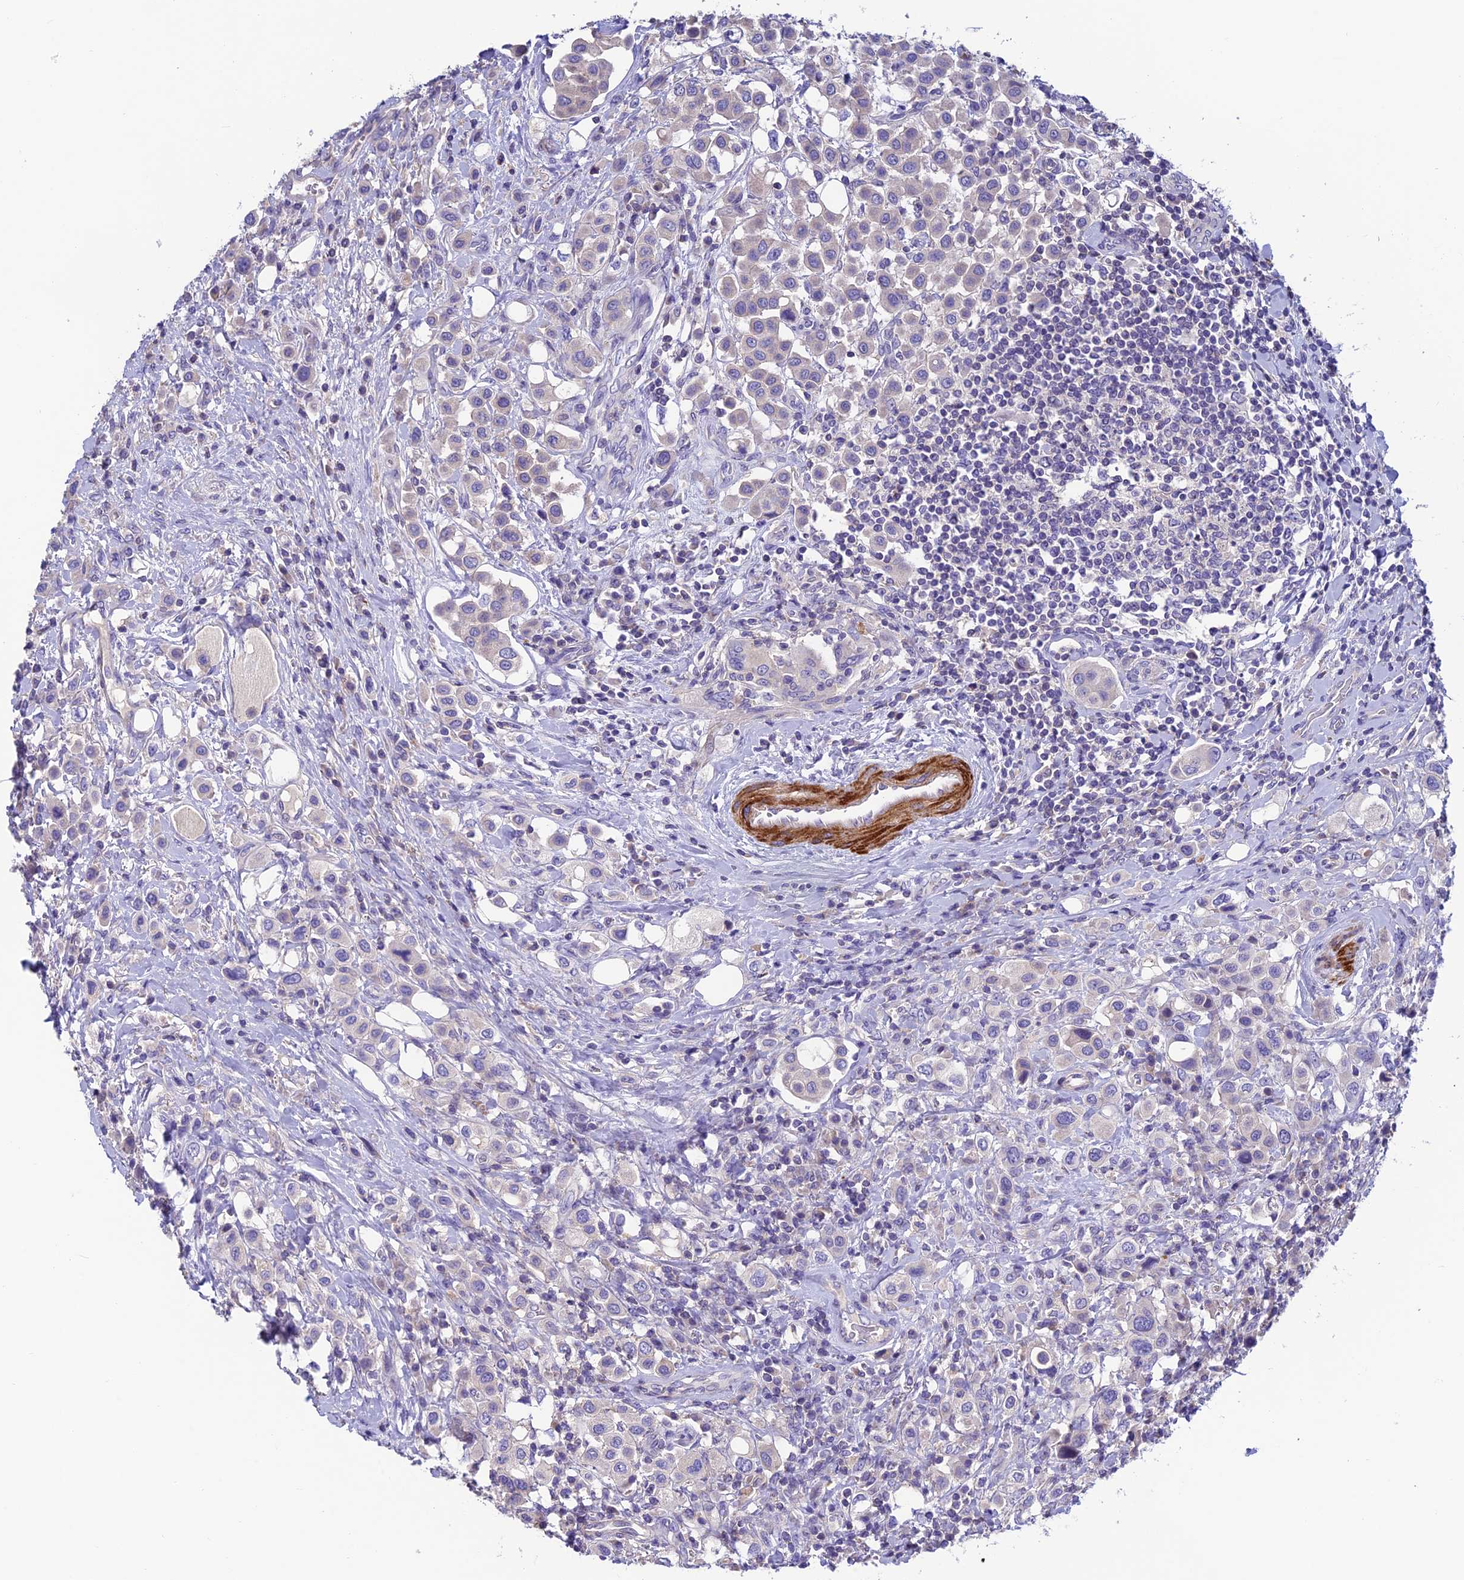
{"staining": {"intensity": "negative", "quantity": "none", "location": "none"}, "tissue": "urothelial cancer", "cell_type": "Tumor cells", "image_type": "cancer", "snomed": [{"axis": "morphology", "description": "Urothelial carcinoma, High grade"}, {"axis": "topography", "description": "Urinary bladder"}], "caption": "There is no significant positivity in tumor cells of urothelial cancer.", "gene": "FAM178B", "patient": {"sex": "male", "age": 50}}